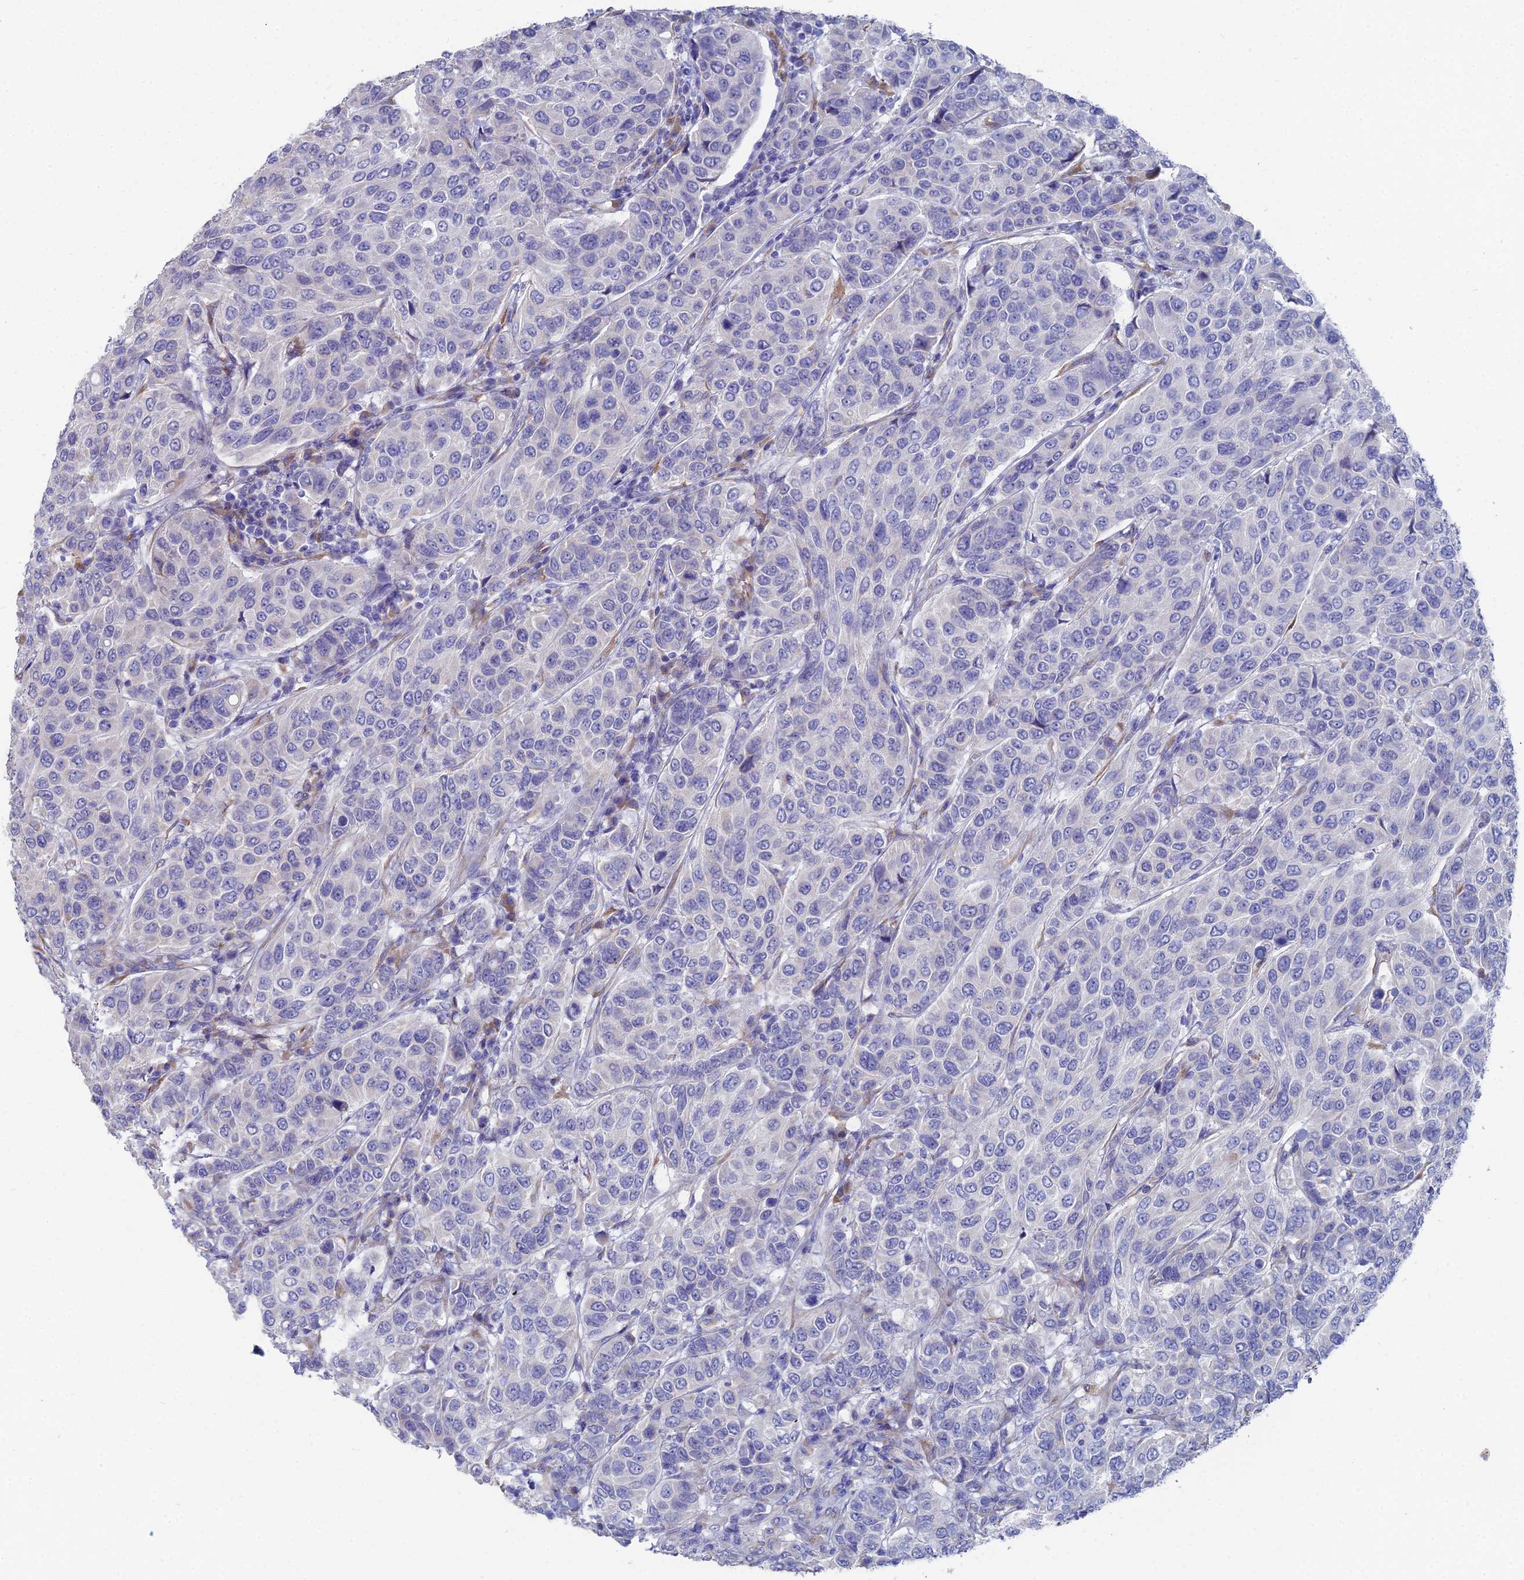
{"staining": {"intensity": "negative", "quantity": "none", "location": "none"}, "tissue": "breast cancer", "cell_type": "Tumor cells", "image_type": "cancer", "snomed": [{"axis": "morphology", "description": "Duct carcinoma"}, {"axis": "topography", "description": "Breast"}], "caption": "IHC micrograph of breast cancer (infiltrating ductal carcinoma) stained for a protein (brown), which shows no positivity in tumor cells. (Stains: DAB (3,3'-diaminobenzidine) IHC with hematoxylin counter stain, Microscopy: brightfield microscopy at high magnification).", "gene": "TNNT3", "patient": {"sex": "female", "age": 55}}